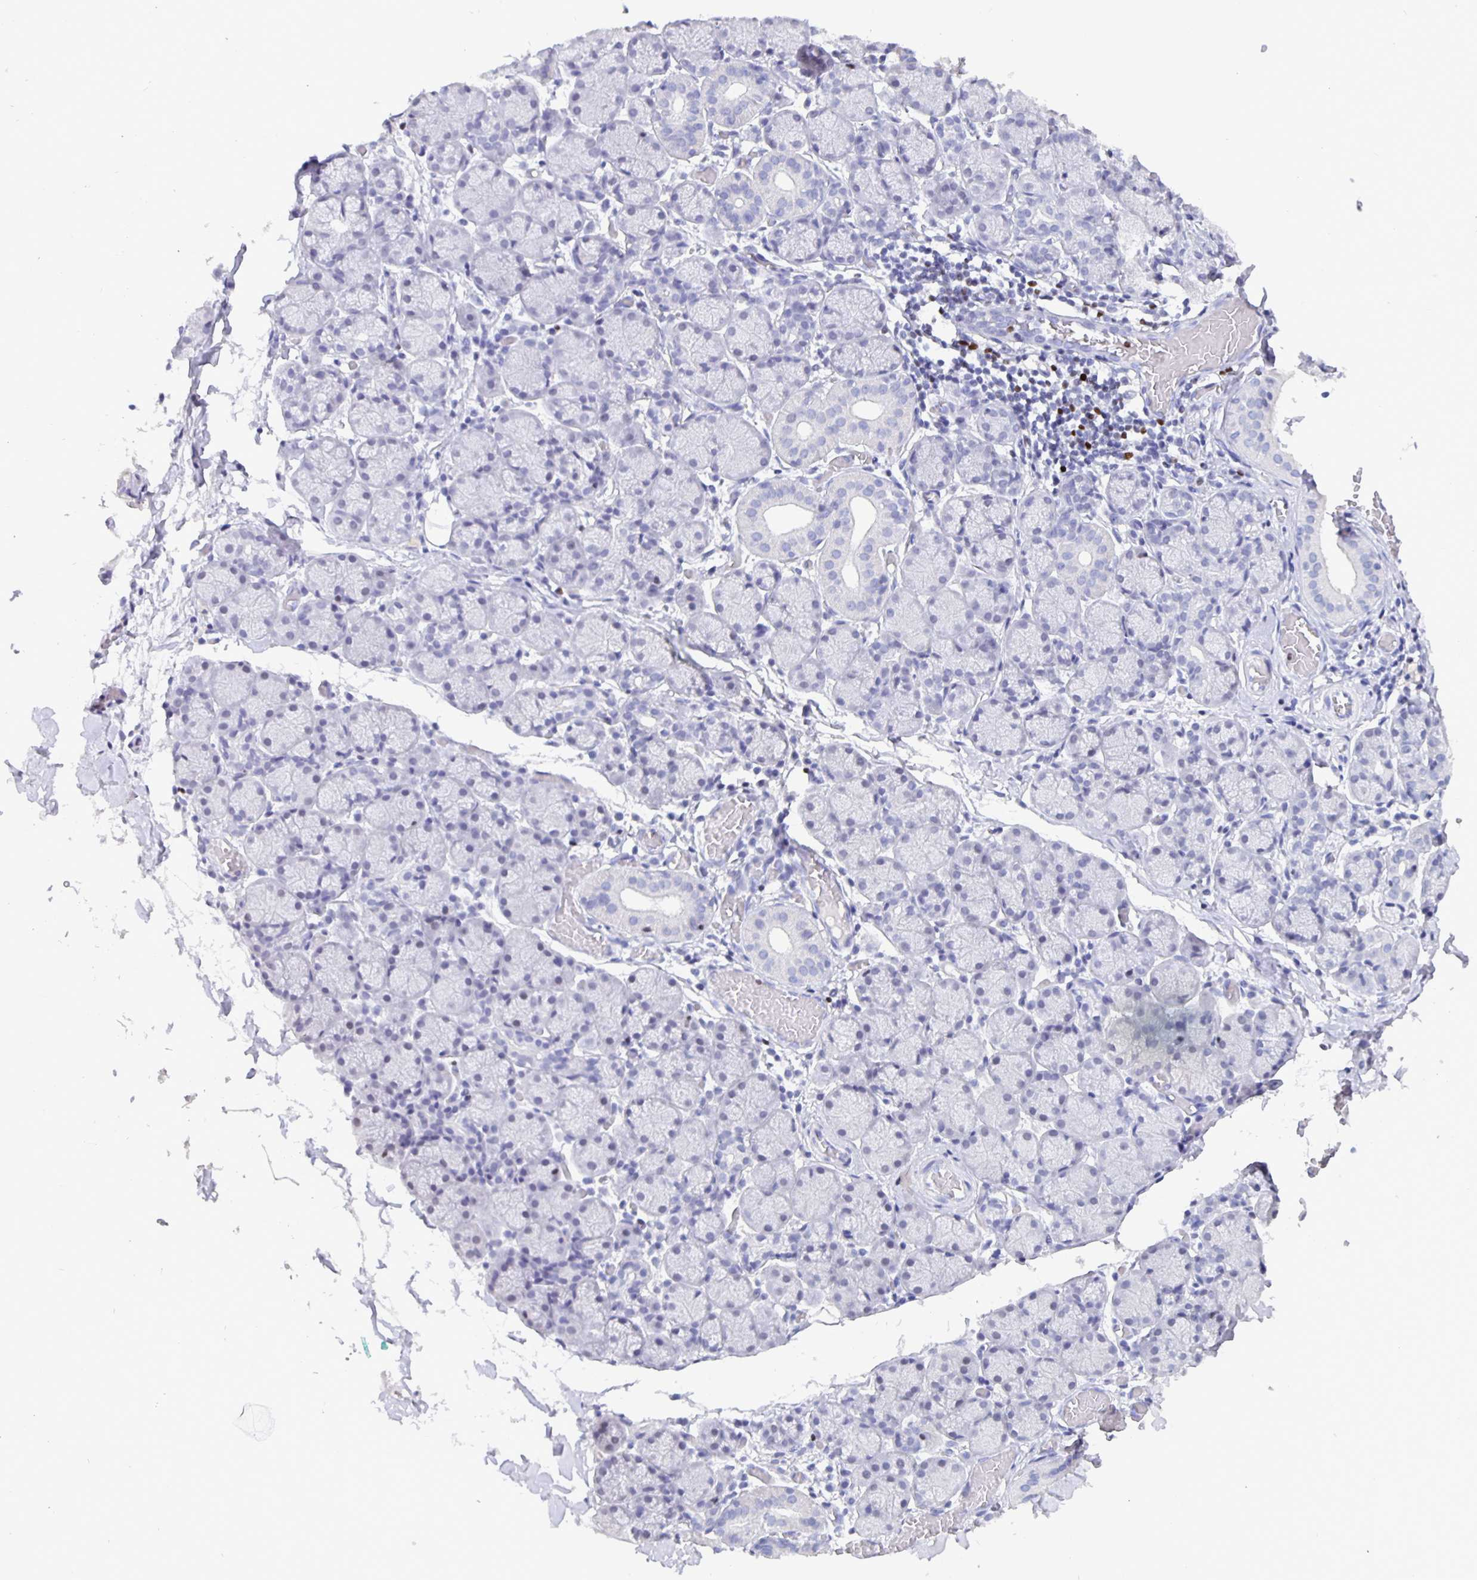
{"staining": {"intensity": "negative", "quantity": "none", "location": "none"}, "tissue": "salivary gland", "cell_type": "Glandular cells", "image_type": "normal", "snomed": [{"axis": "morphology", "description": "Normal tissue, NOS"}, {"axis": "topography", "description": "Salivary gland"}], "caption": "Image shows no protein staining in glandular cells of unremarkable salivary gland.", "gene": "SATB2", "patient": {"sex": "female", "age": 24}}